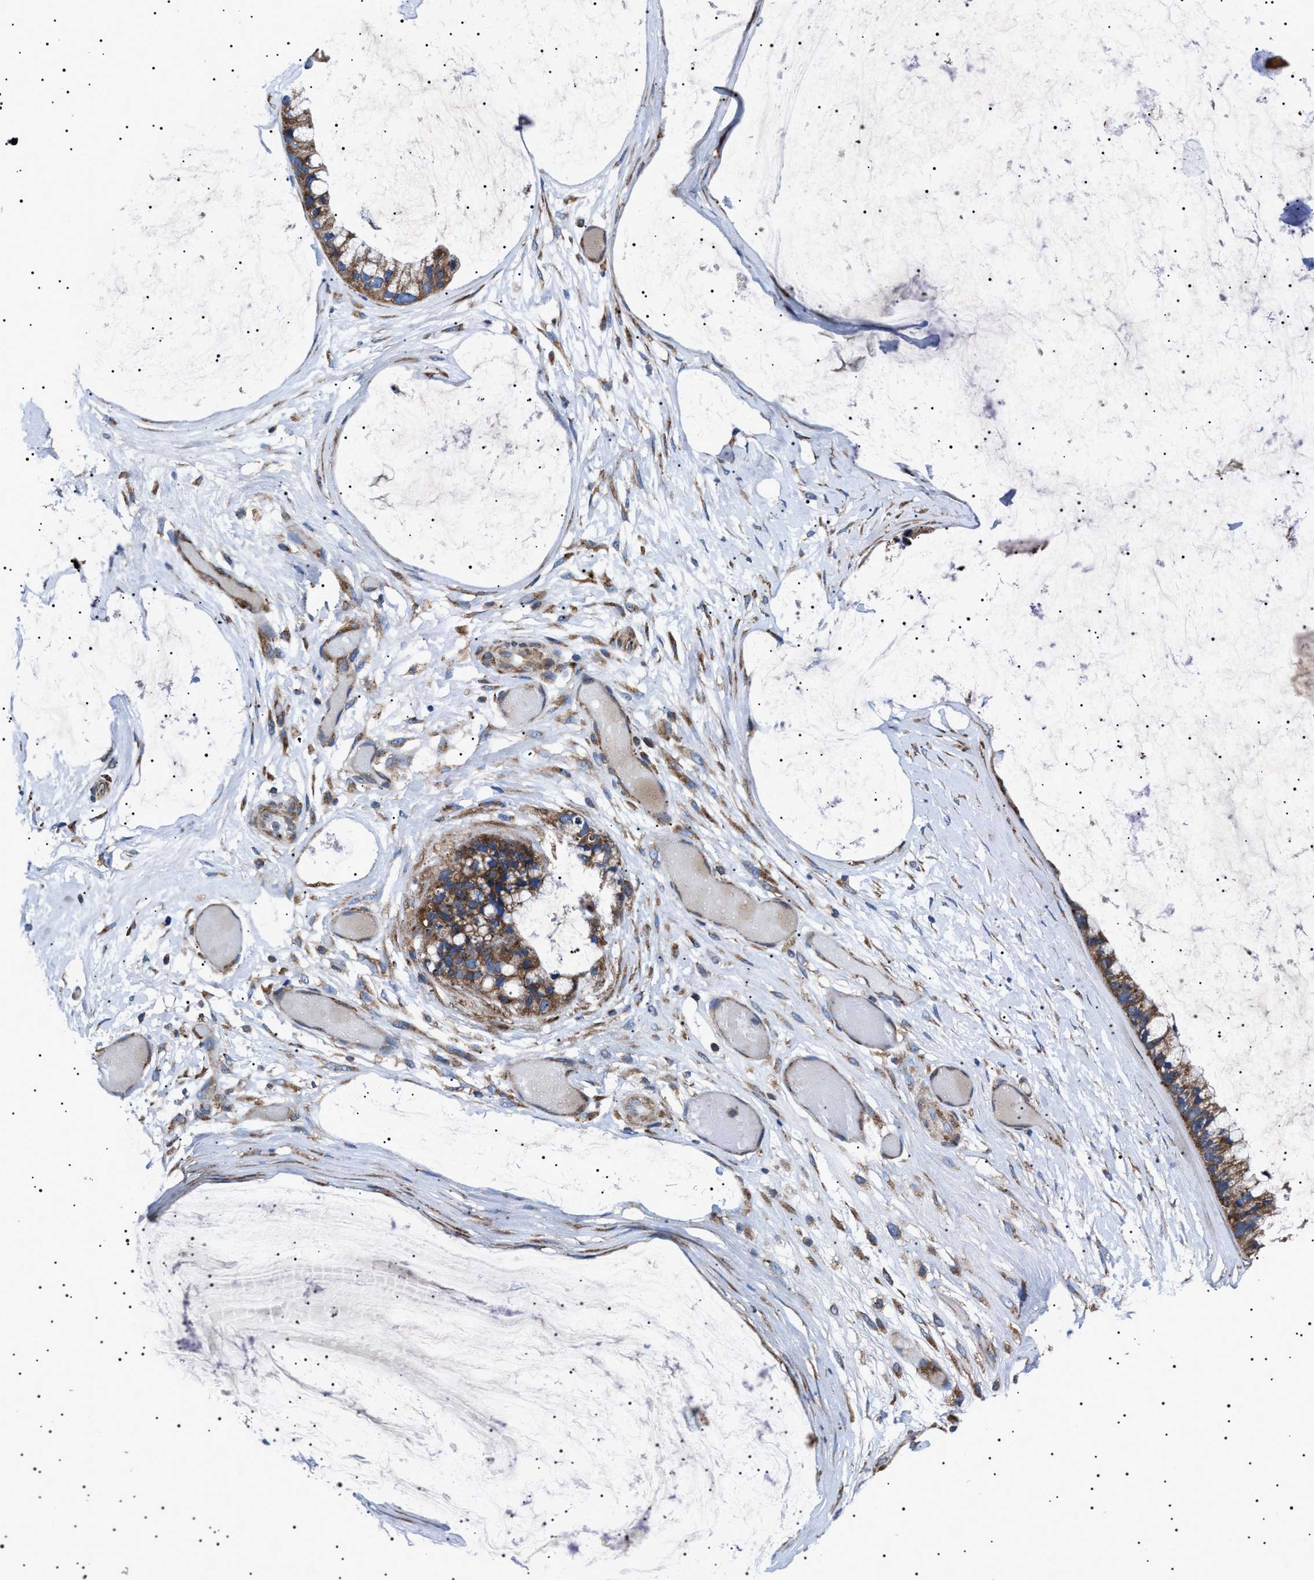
{"staining": {"intensity": "moderate", "quantity": ">75%", "location": "cytoplasmic/membranous"}, "tissue": "ovarian cancer", "cell_type": "Tumor cells", "image_type": "cancer", "snomed": [{"axis": "morphology", "description": "Cystadenocarcinoma, mucinous, NOS"}, {"axis": "topography", "description": "Ovary"}], "caption": "Immunohistochemistry (IHC) histopathology image of neoplastic tissue: mucinous cystadenocarcinoma (ovarian) stained using immunohistochemistry exhibits medium levels of moderate protein expression localized specifically in the cytoplasmic/membranous of tumor cells, appearing as a cytoplasmic/membranous brown color.", "gene": "TOP1MT", "patient": {"sex": "female", "age": 39}}